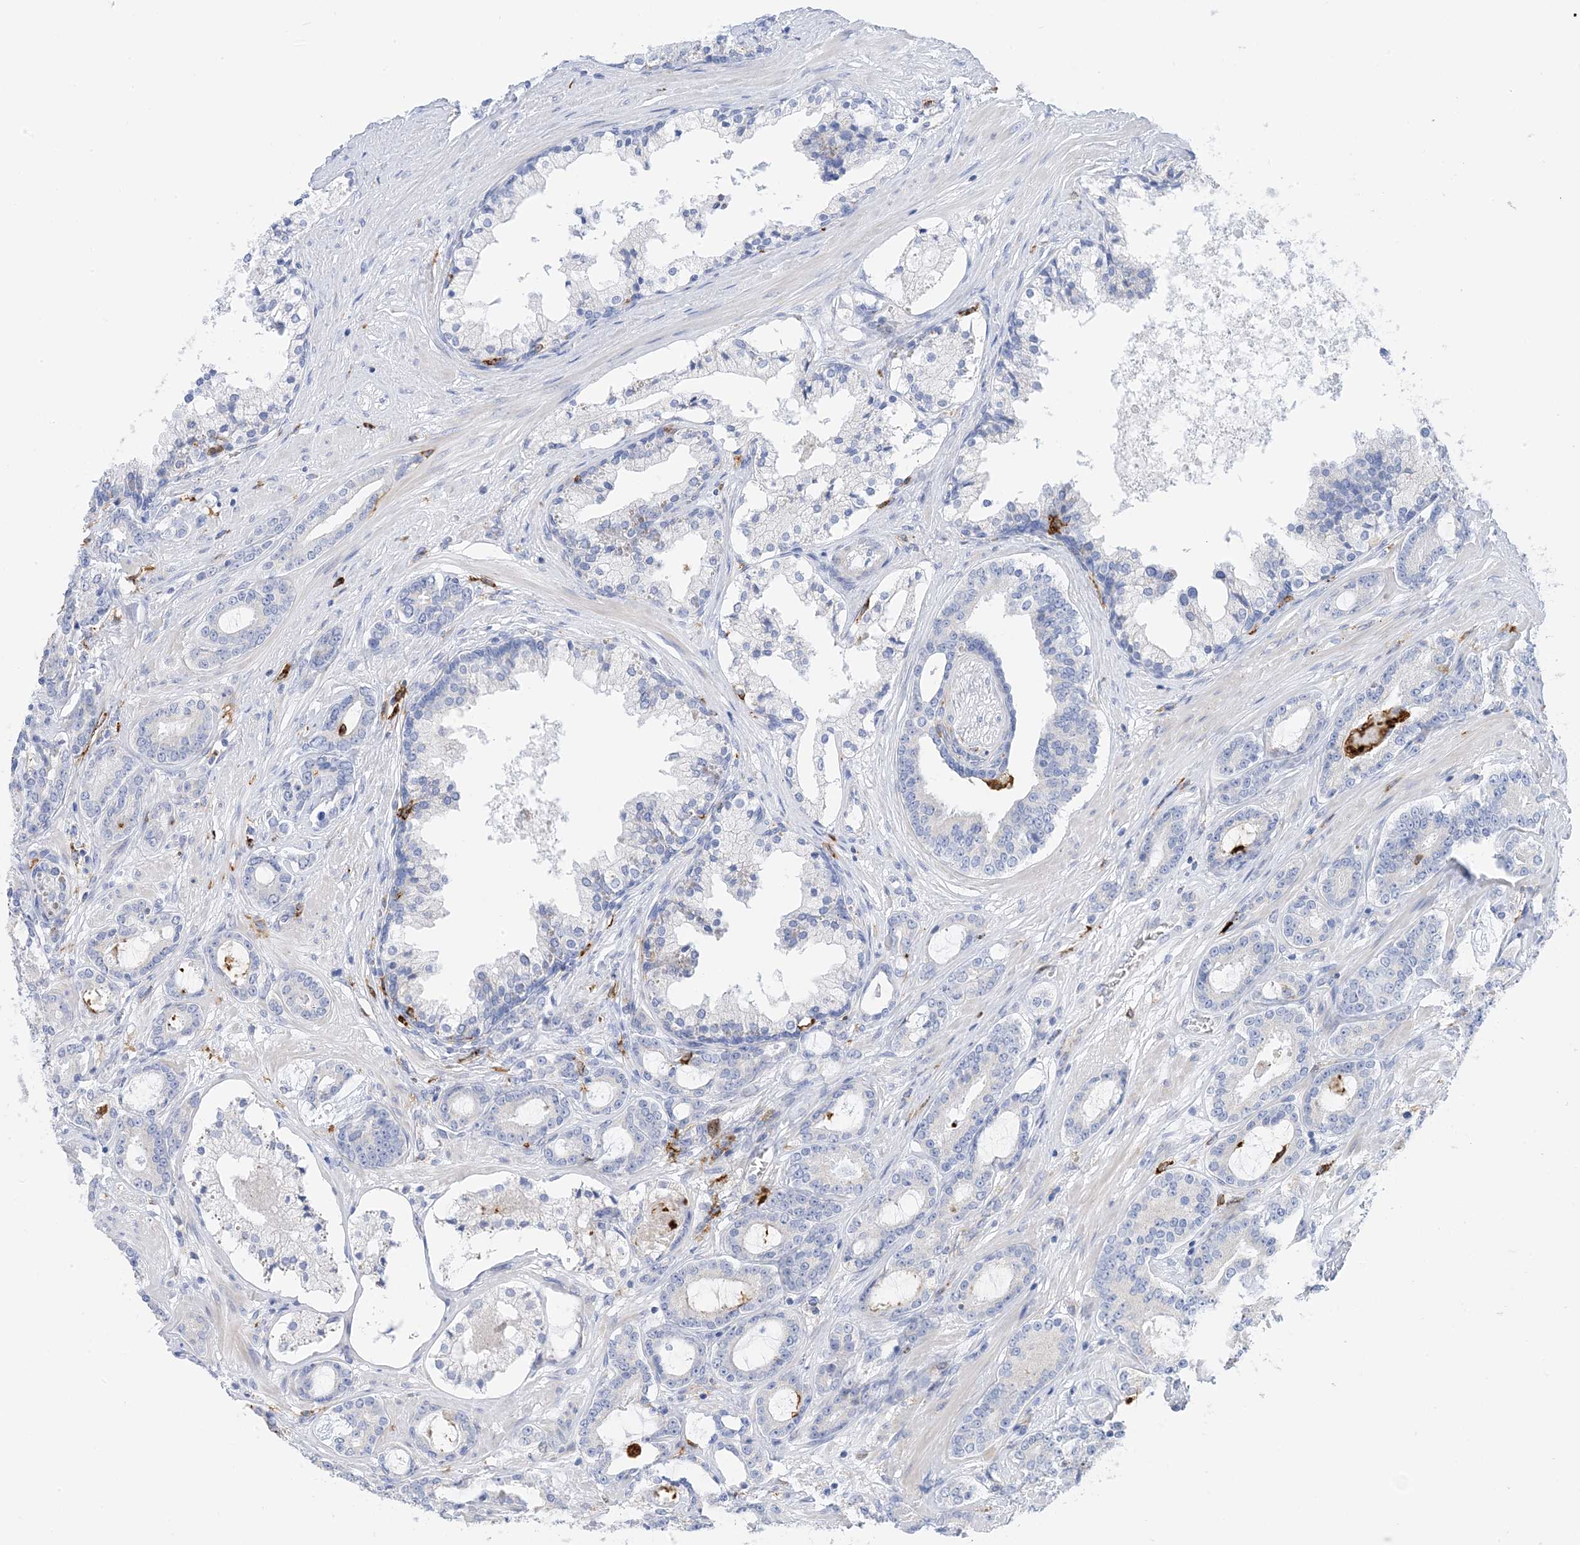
{"staining": {"intensity": "negative", "quantity": "none", "location": "none"}, "tissue": "prostate cancer", "cell_type": "Tumor cells", "image_type": "cancer", "snomed": [{"axis": "morphology", "description": "Adenocarcinoma, High grade"}, {"axis": "topography", "description": "Prostate"}], "caption": "Tumor cells are negative for brown protein staining in prostate adenocarcinoma (high-grade).", "gene": "DPH3", "patient": {"sex": "male", "age": 58}}